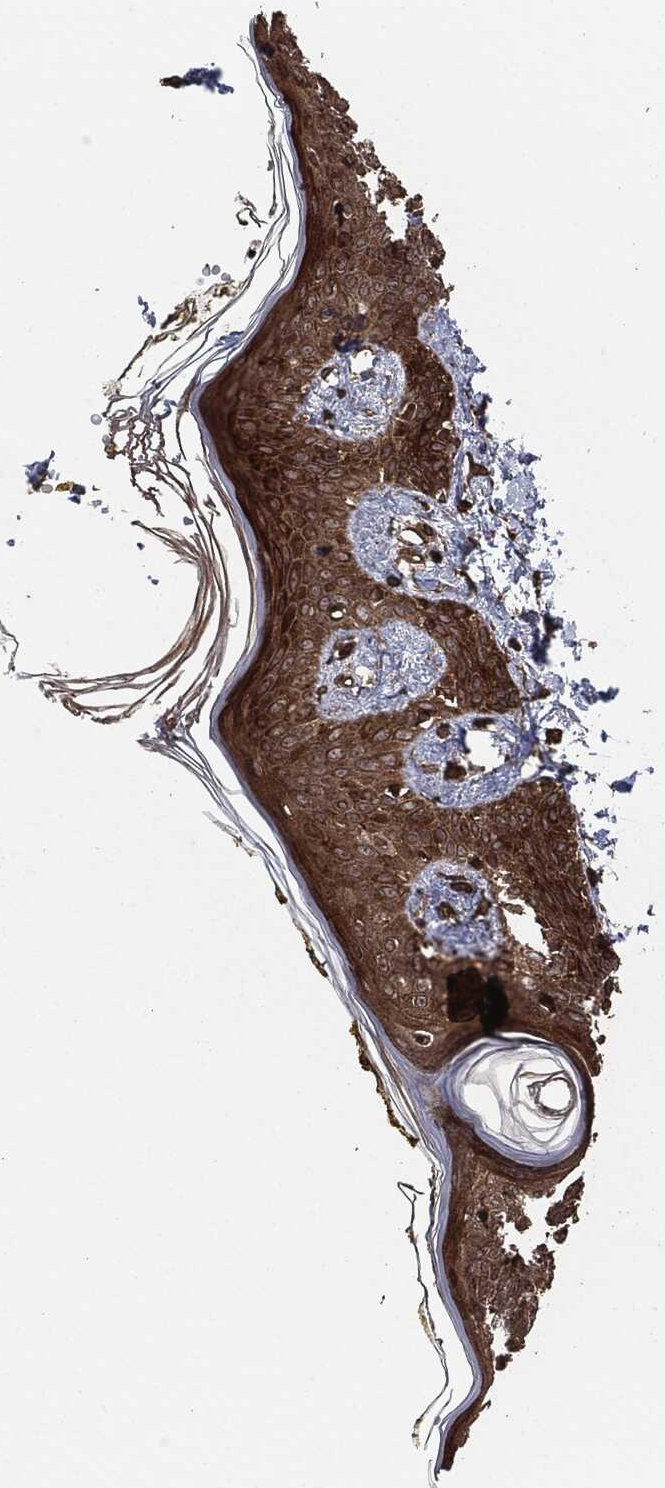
{"staining": {"intensity": "strong", "quantity": ">75%", "location": "cytoplasmic/membranous"}, "tissue": "skin", "cell_type": "Fibroblasts", "image_type": "normal", "snomed": [{"axis": "morphology", "description": "Normal tissue, NOS"}, {"axis": "topography", "description": "Skin"}], "caption": "Immunohistochemistry (IHC) (DAB) staining of benign skin exhibits strong cytoplasmic/membranous protein expression in about >75% of fibroblasts.", "gene": "IFIT1", "patient": {"sex": "male", "age": 76}}